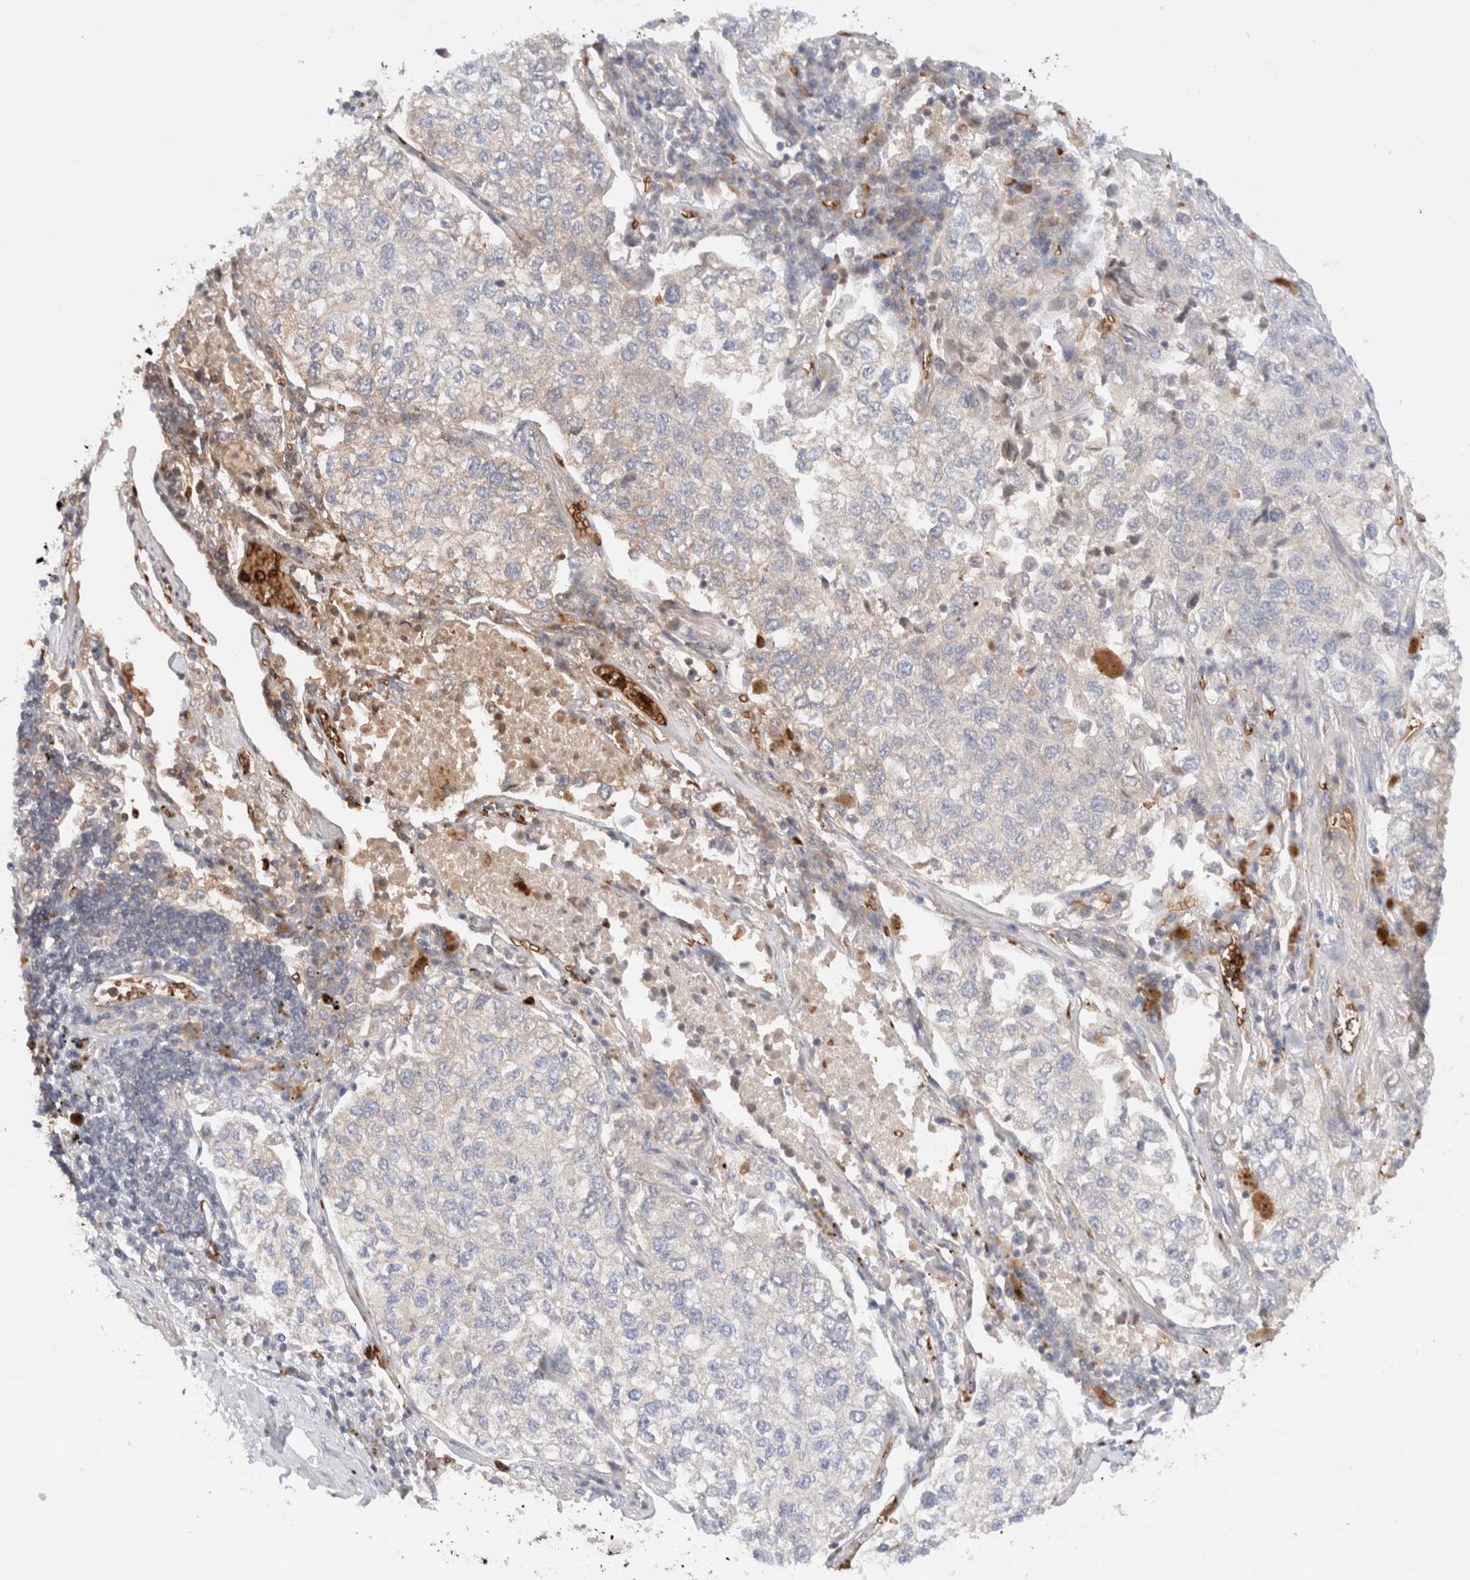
{"staining": {"intensity": "weak", "quantity": "<25%", "location": "cytoplasmic/membranous"}, "tissue": "lung cancer", "cell_type": "Tumor cells", "image_type": "cancer", "snomed": [{"axis": "morphology", "description": "Adenocarcinoma, NOS"}, {"axis": "topography", "description": "Lung"}], "caption": "This is a micrograph of IHC staining of adenocarcinoma (lung), which shows no expression in tumor cells.", "gene": "MST1", "patient": {"sex": "male", "age": 63}}